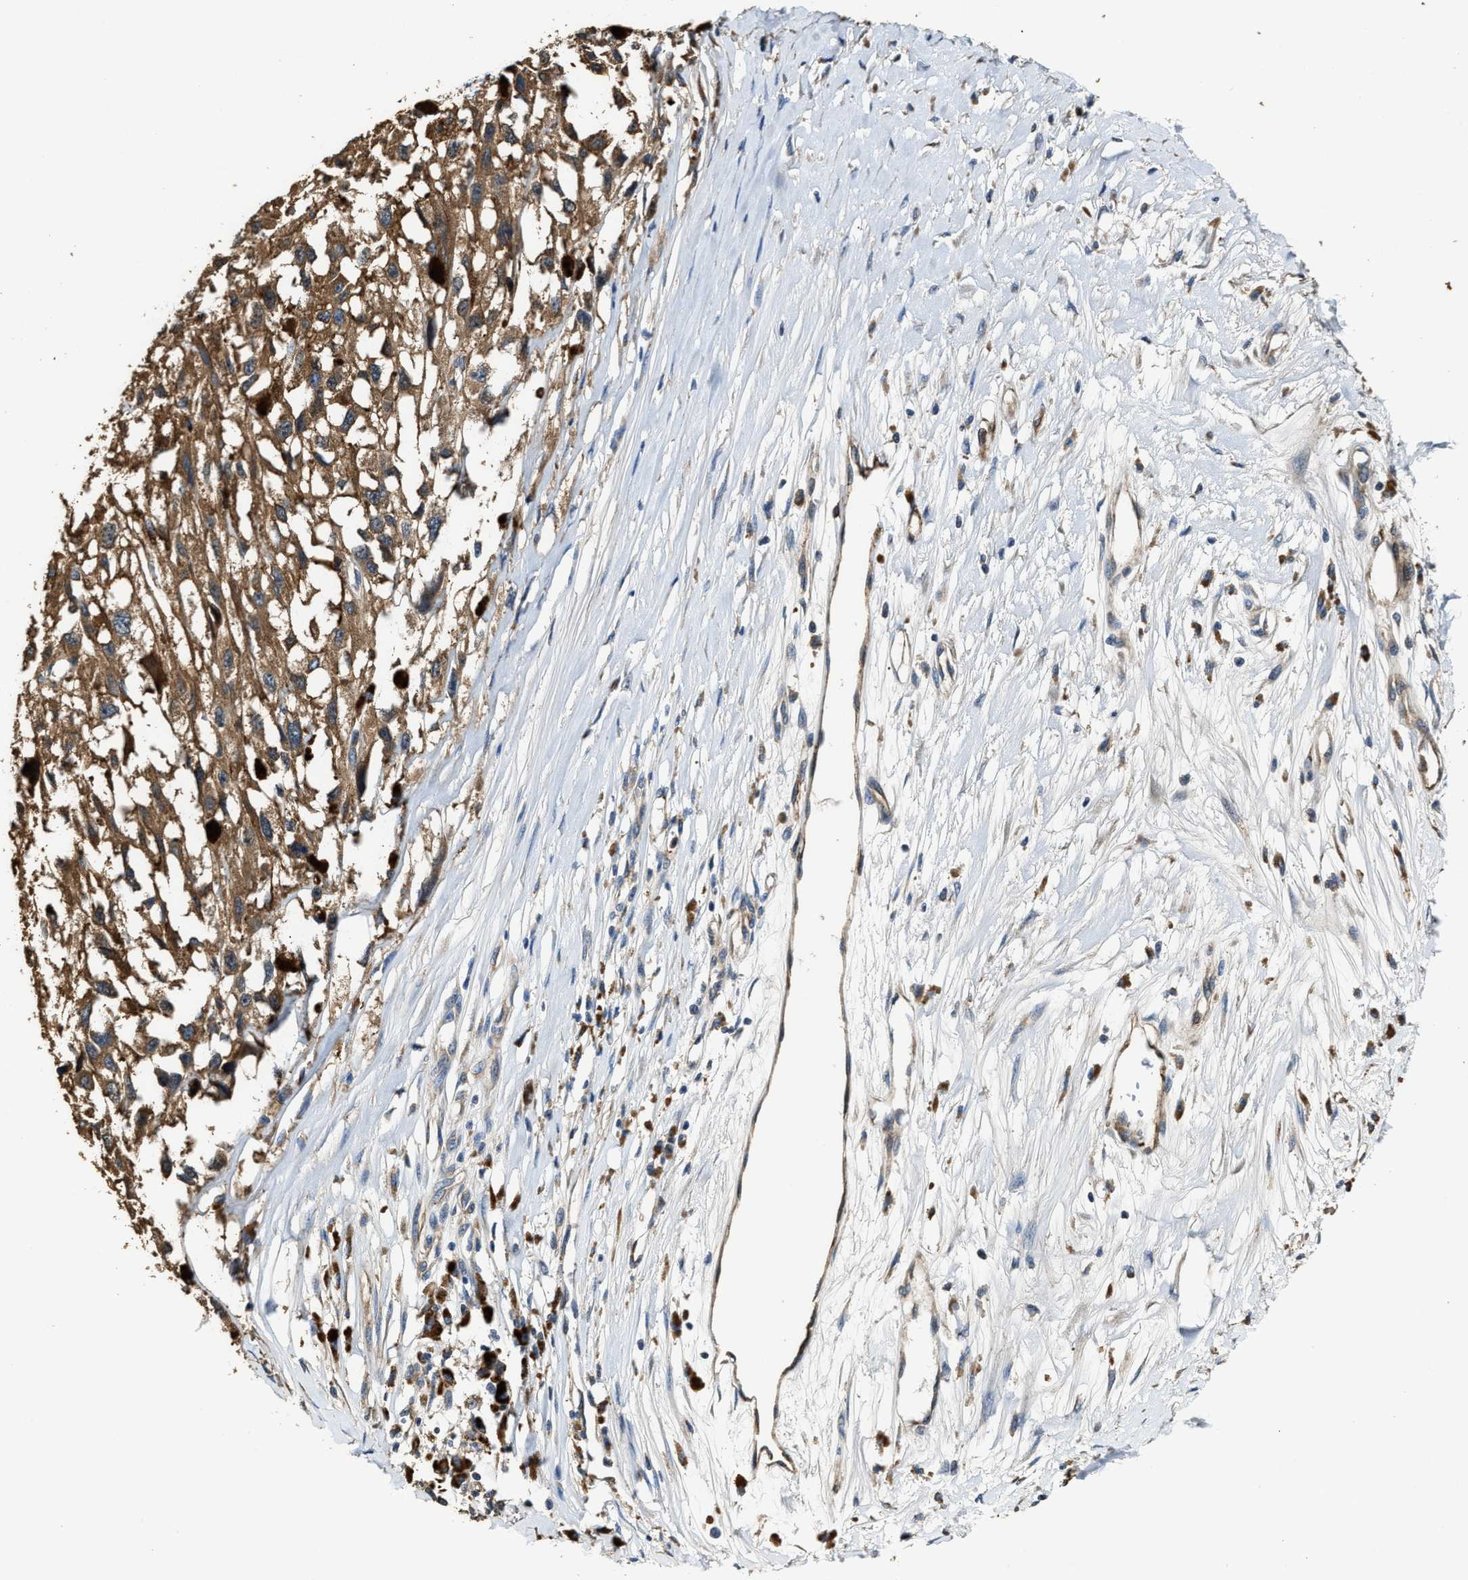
{"staining": {"intensity": "moderate", "quantity": ">75%", "location": "cytoplasmic/membranous"}, "tissue": "melanoma", "cell_type": "Tumor cells", "image_type": "cancer", "snomed": [{"axis": "morphology", "description": "Malignant melanoma, Metastatic site"}, {"axis": "topography", "description": "Lymph node"}], "caption": "Malignant melanoma (metastatic site) was stained to show a protein in brown. There is medium levels of moderate cytoplasmic/membranous expression in about >75% of tumor cells.", "gene": "GFRA3", "patient": {"sex": "male", "age": 59}}